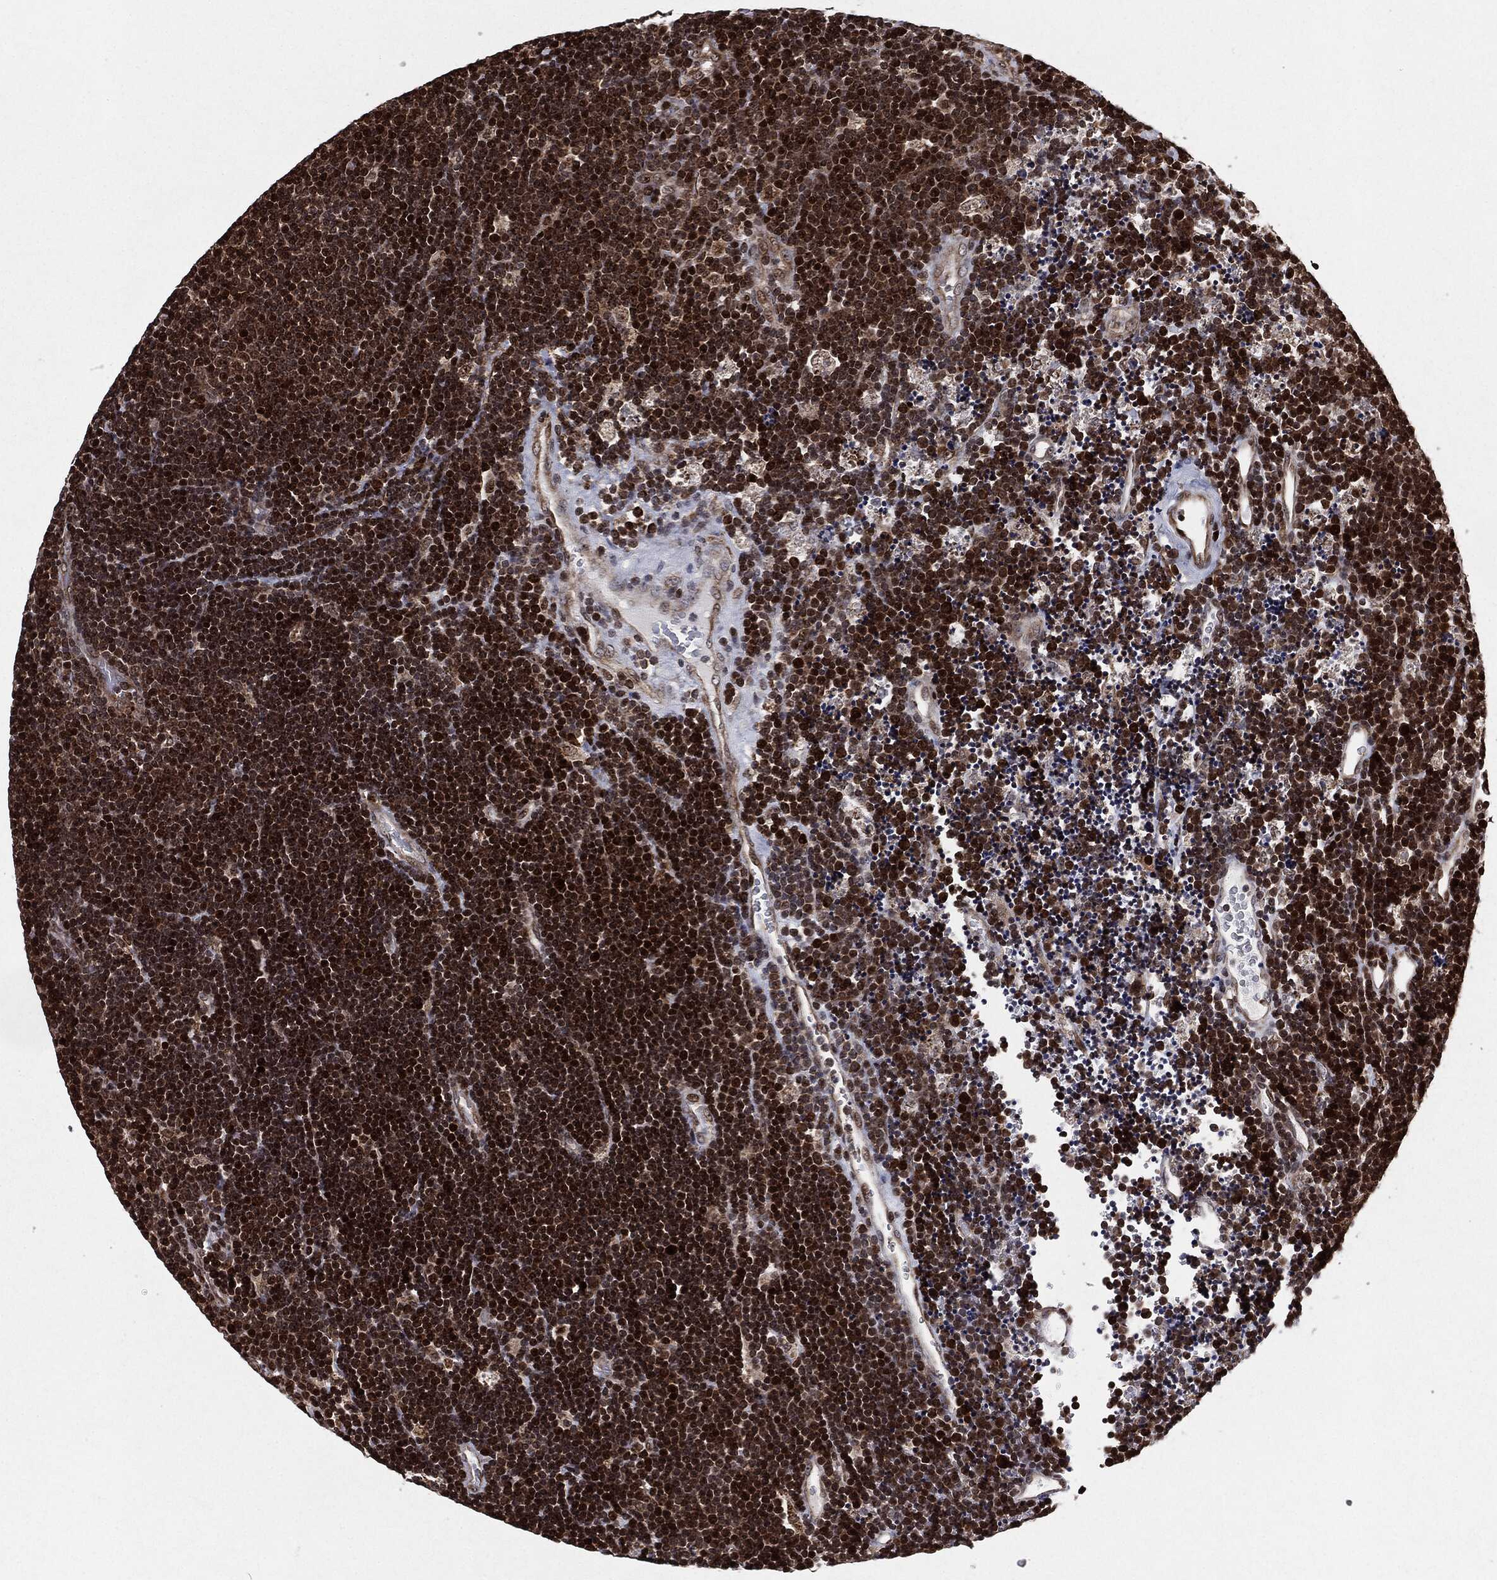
{"staining": {"intensity": "strong", "quantity": "25%-75%", "location": "cytoplasmic/membranous,nuclear"}, "tissue": "lymphoma", "cell_type": "Tumor cells", "image_type": "cancer", "snomed": [{"axis": "morphology", "description": "Malignant lymphoma, non-Hodgkin's type, Low grade"}, {"axis": "topography", "description": "Brain"}], "caption": "Immunohistochemistry (IHC) photomicrograph of human malignant lymphoma, non-Hodgkin's type (low-grade) stained for a protein (brown), which demonstrates high levels of strong cytoplasmic/membranous and nuclear staining in approximately 25%-75% of tumor cells.", "gene": "CHCHD2", "patient": {"sex": "female", "age": 66}}